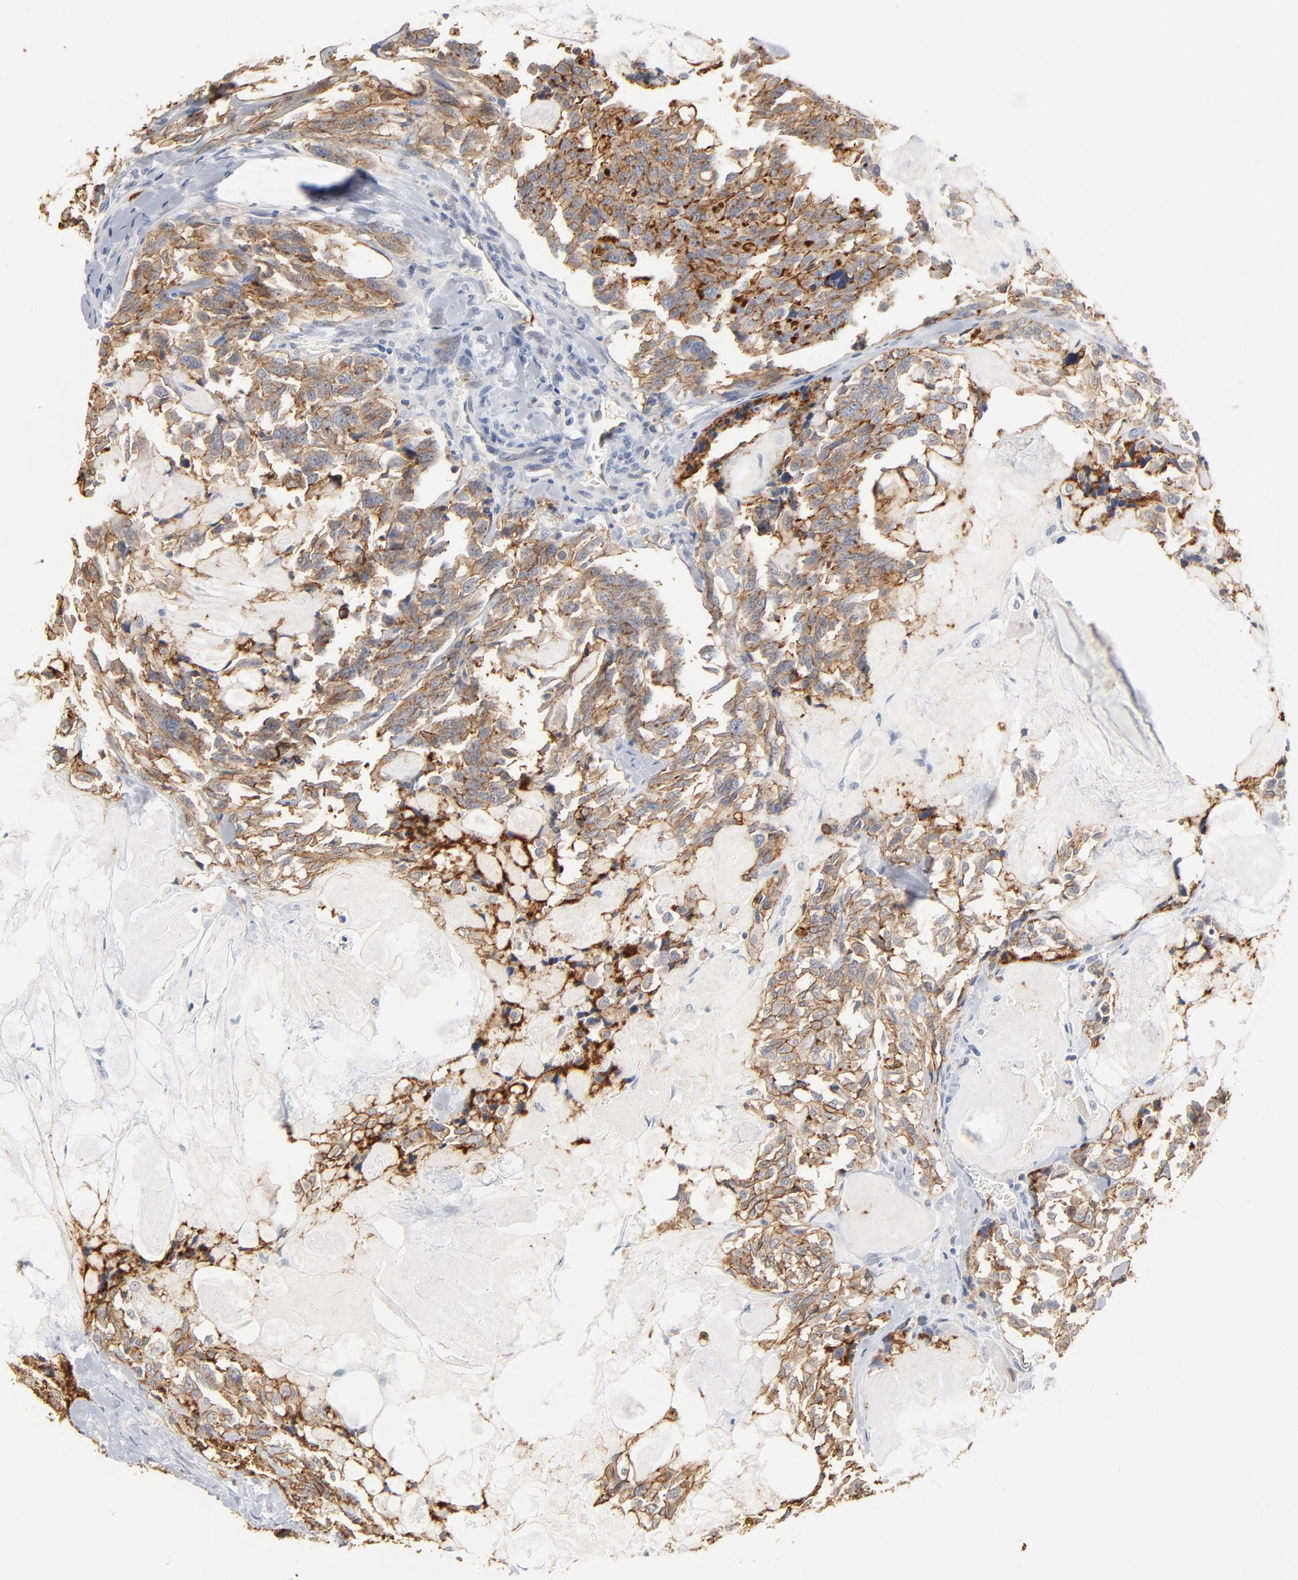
{"staining": {"intensity": "moderate", "quantity": ">75%", "location": "cytoplasmic/membranous"}, "tissue": "thyroid cancer", "cell_type": "Tumor cells", "image_type": "cancer", "snomed": [{"axis": "morphology", "description": "Carcinoma, NOS"}, {"axis": "morphology", "description": "Carcinoid, malignant, NOS"}, {"axis": "topography", "description": "Thyroid gland"}], "caption": "Immunohistochemical staining of human thyroid cancer displays medium levels of moderate cytoplasmic/membranous protein staining in about >75% of tumor cells.", "gene": "EPCAM", "patient": {"sex": "male", "age": 33}}